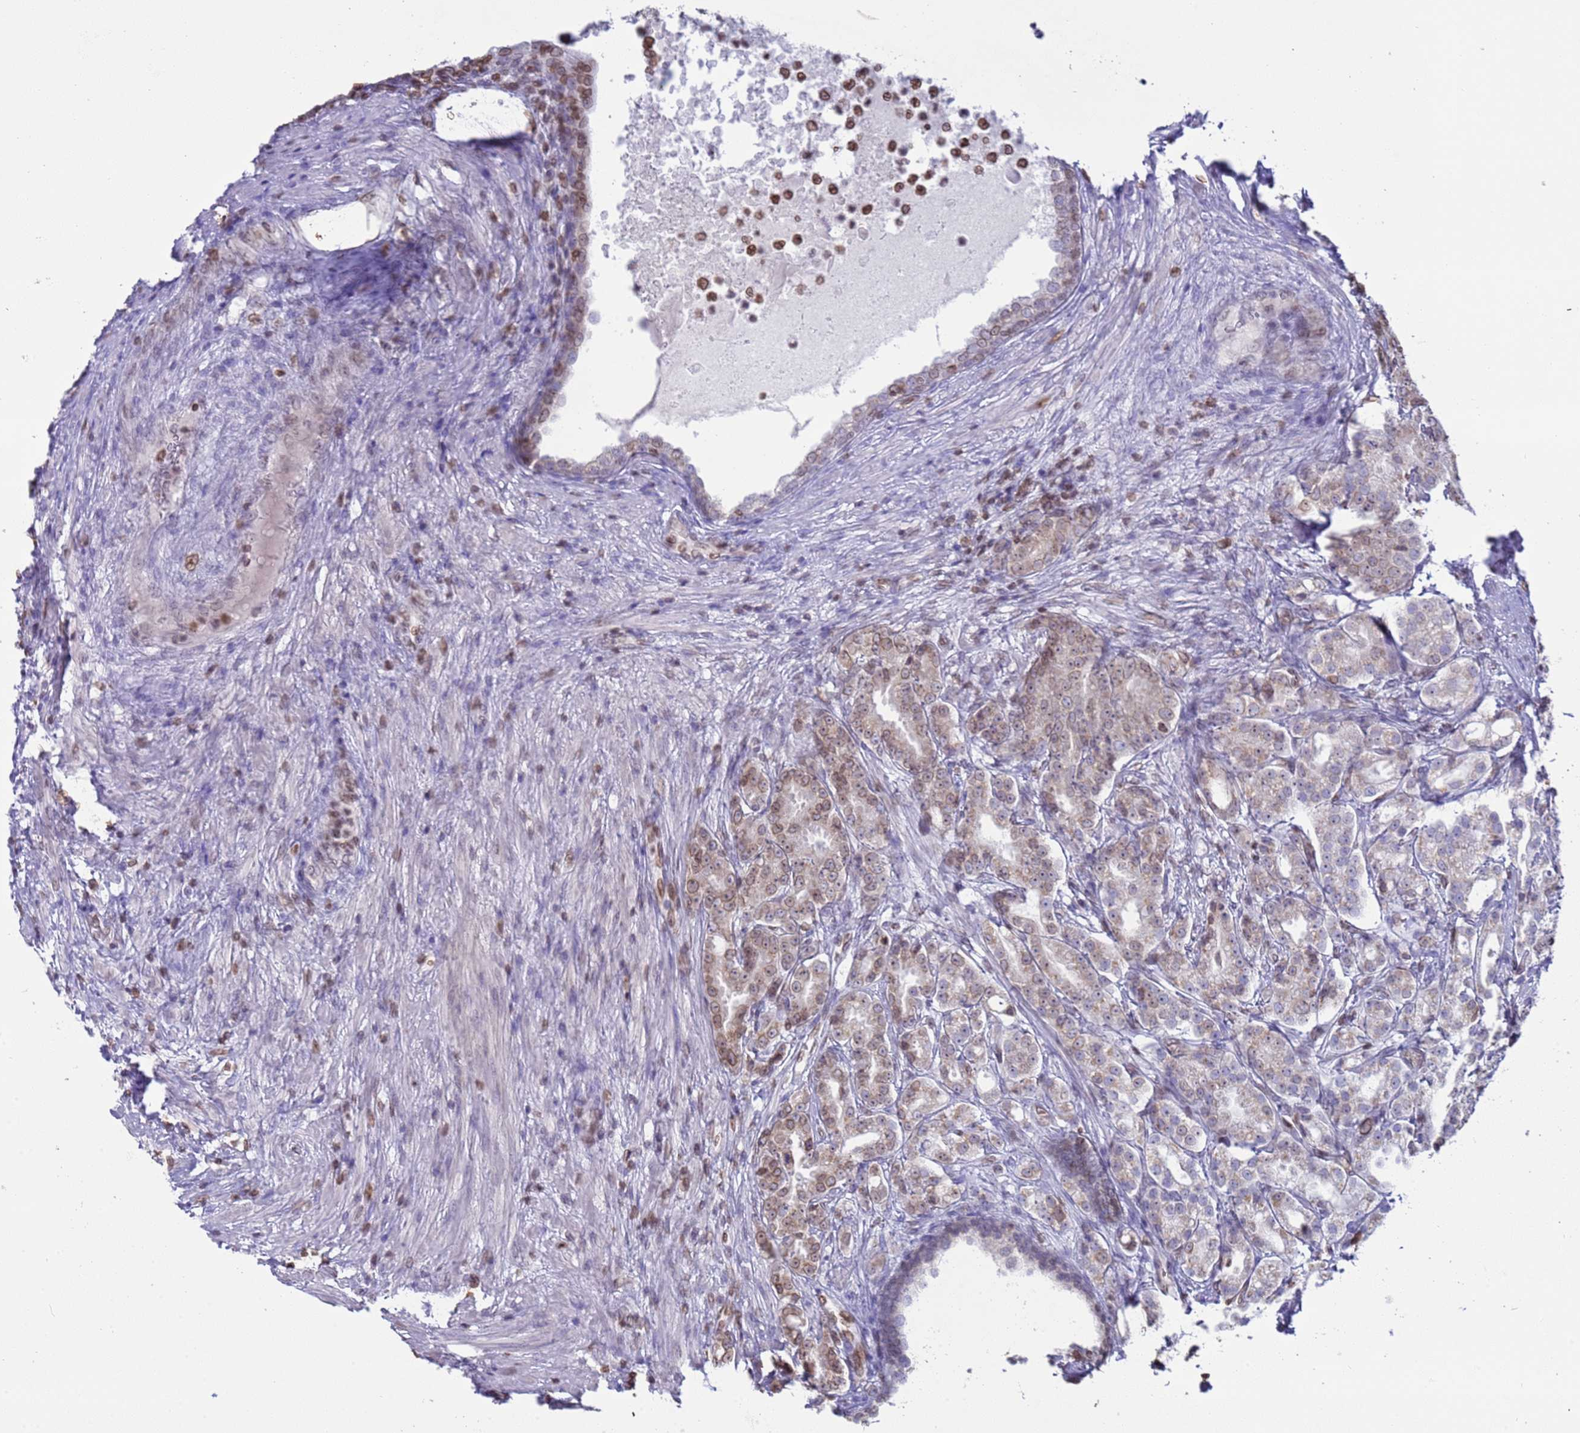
{"staining": {"intensity": "weak", "quantity": ">75%", "location": "cytoplasmic/membranous"}, "tissue": "prostate cancer", "cell_type": "Tumor cells", "image_type": "cancer", "snomed": [{"axis": "morphology", "description": "Adenocarcinoma, High grade"}, {"axis": "topography", "description": "Prostate"}], "caption": "Prostate cancer (adenocarcinoma (high-grade)) was stained to show a protein in brown. There is low levels of weak cytoplasmic/membranous positivity in approximately >75% of tumor cells.", "gene": "DHX37", "patient": {"sex": "male", "age": 69}}